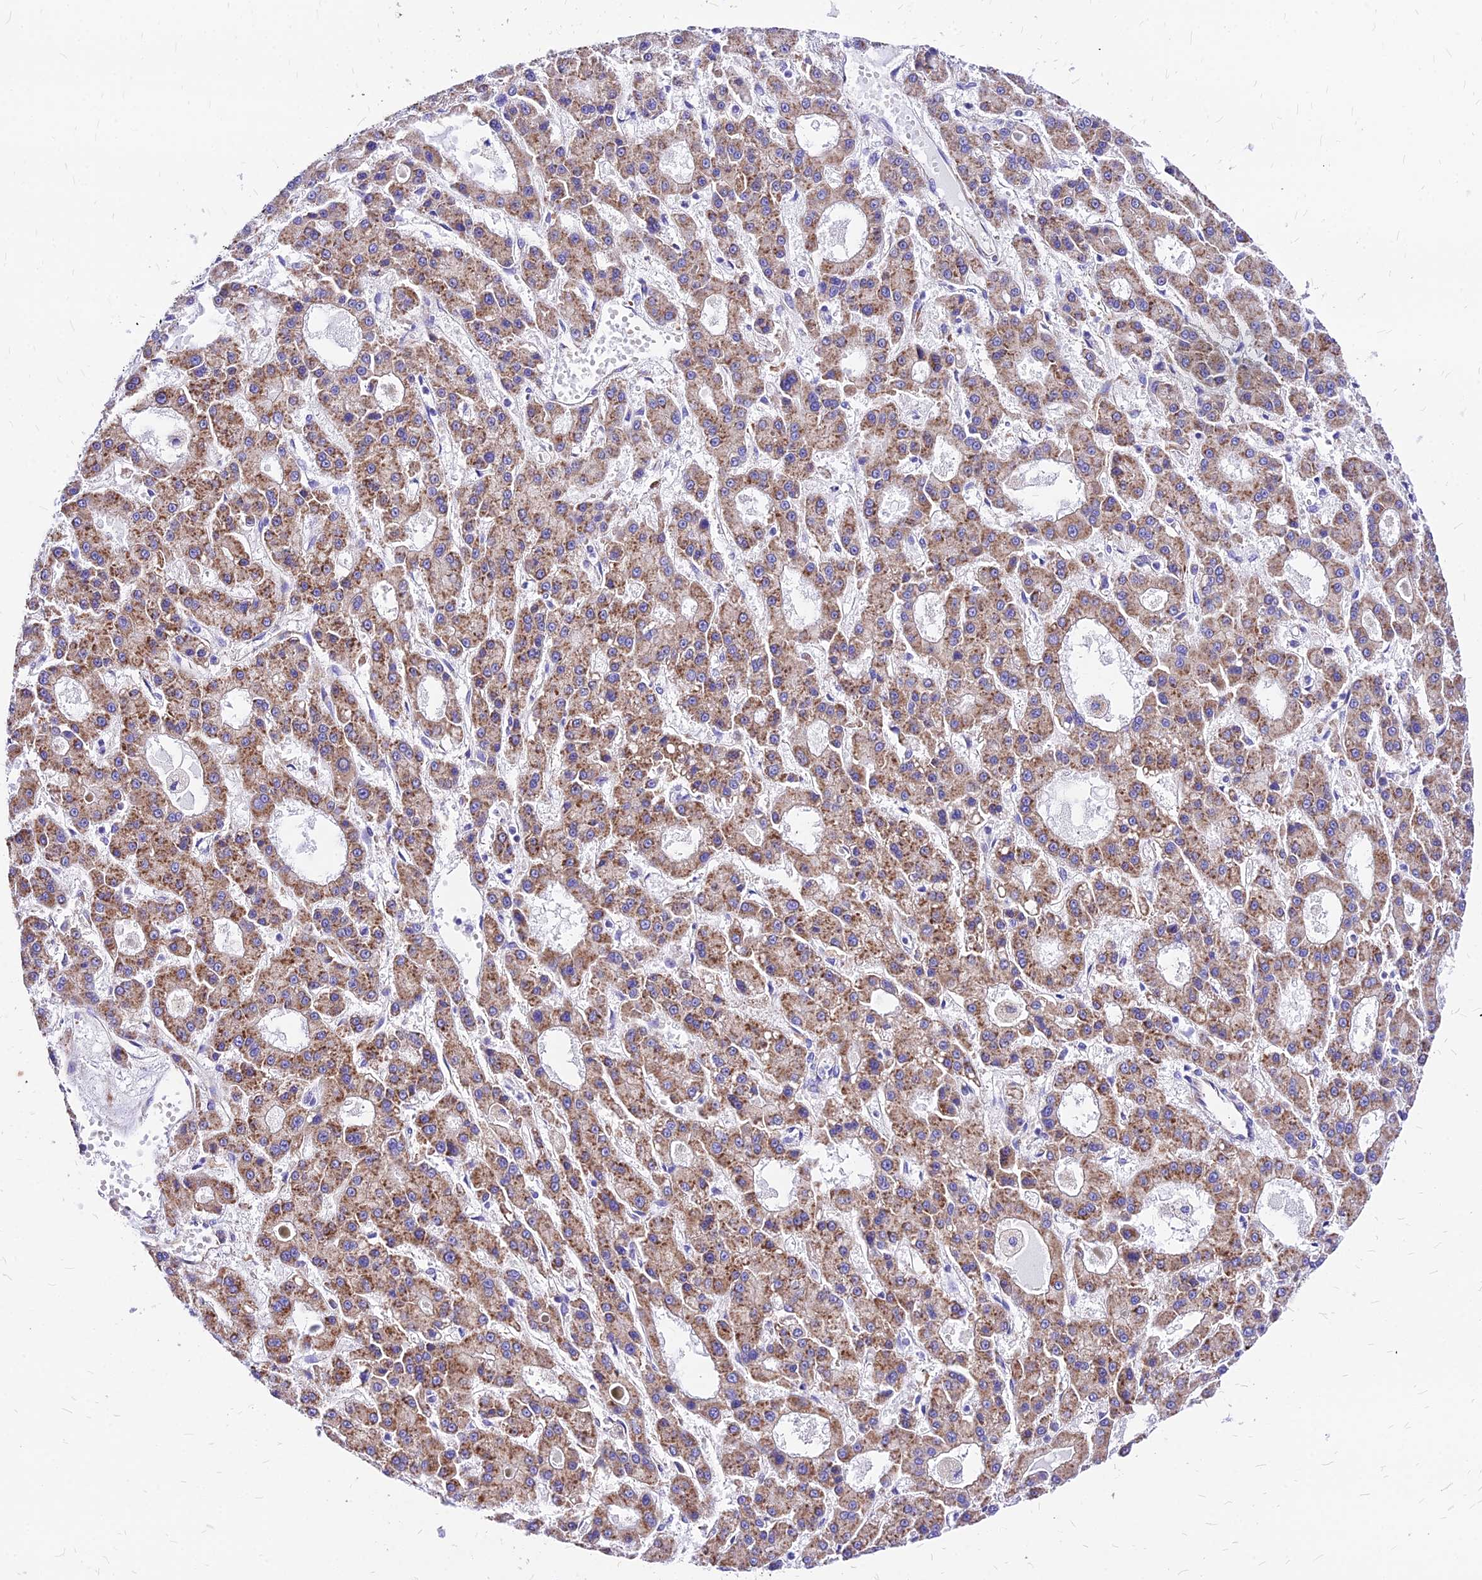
{"staining": {"intensity": "moderate", "quantity": ">75%", "location": "cytoplasmic/membranous"}, "tissue": "liver cancer", "cell_type": "Tumor cells", "image_type": "cancer", "snomed": [{"axis": "morphology", "description": "Carcinoma, Hepatocellular, NOS"}, {"axis": "topography", "description": "Liver"}], "caption": "A brown stain labels moderate cytoplasmic/membranous staining of a protein in liver cancer tumor cells.", "gene": "RPL19", "patient": {"sex": "male", "age": 70}}